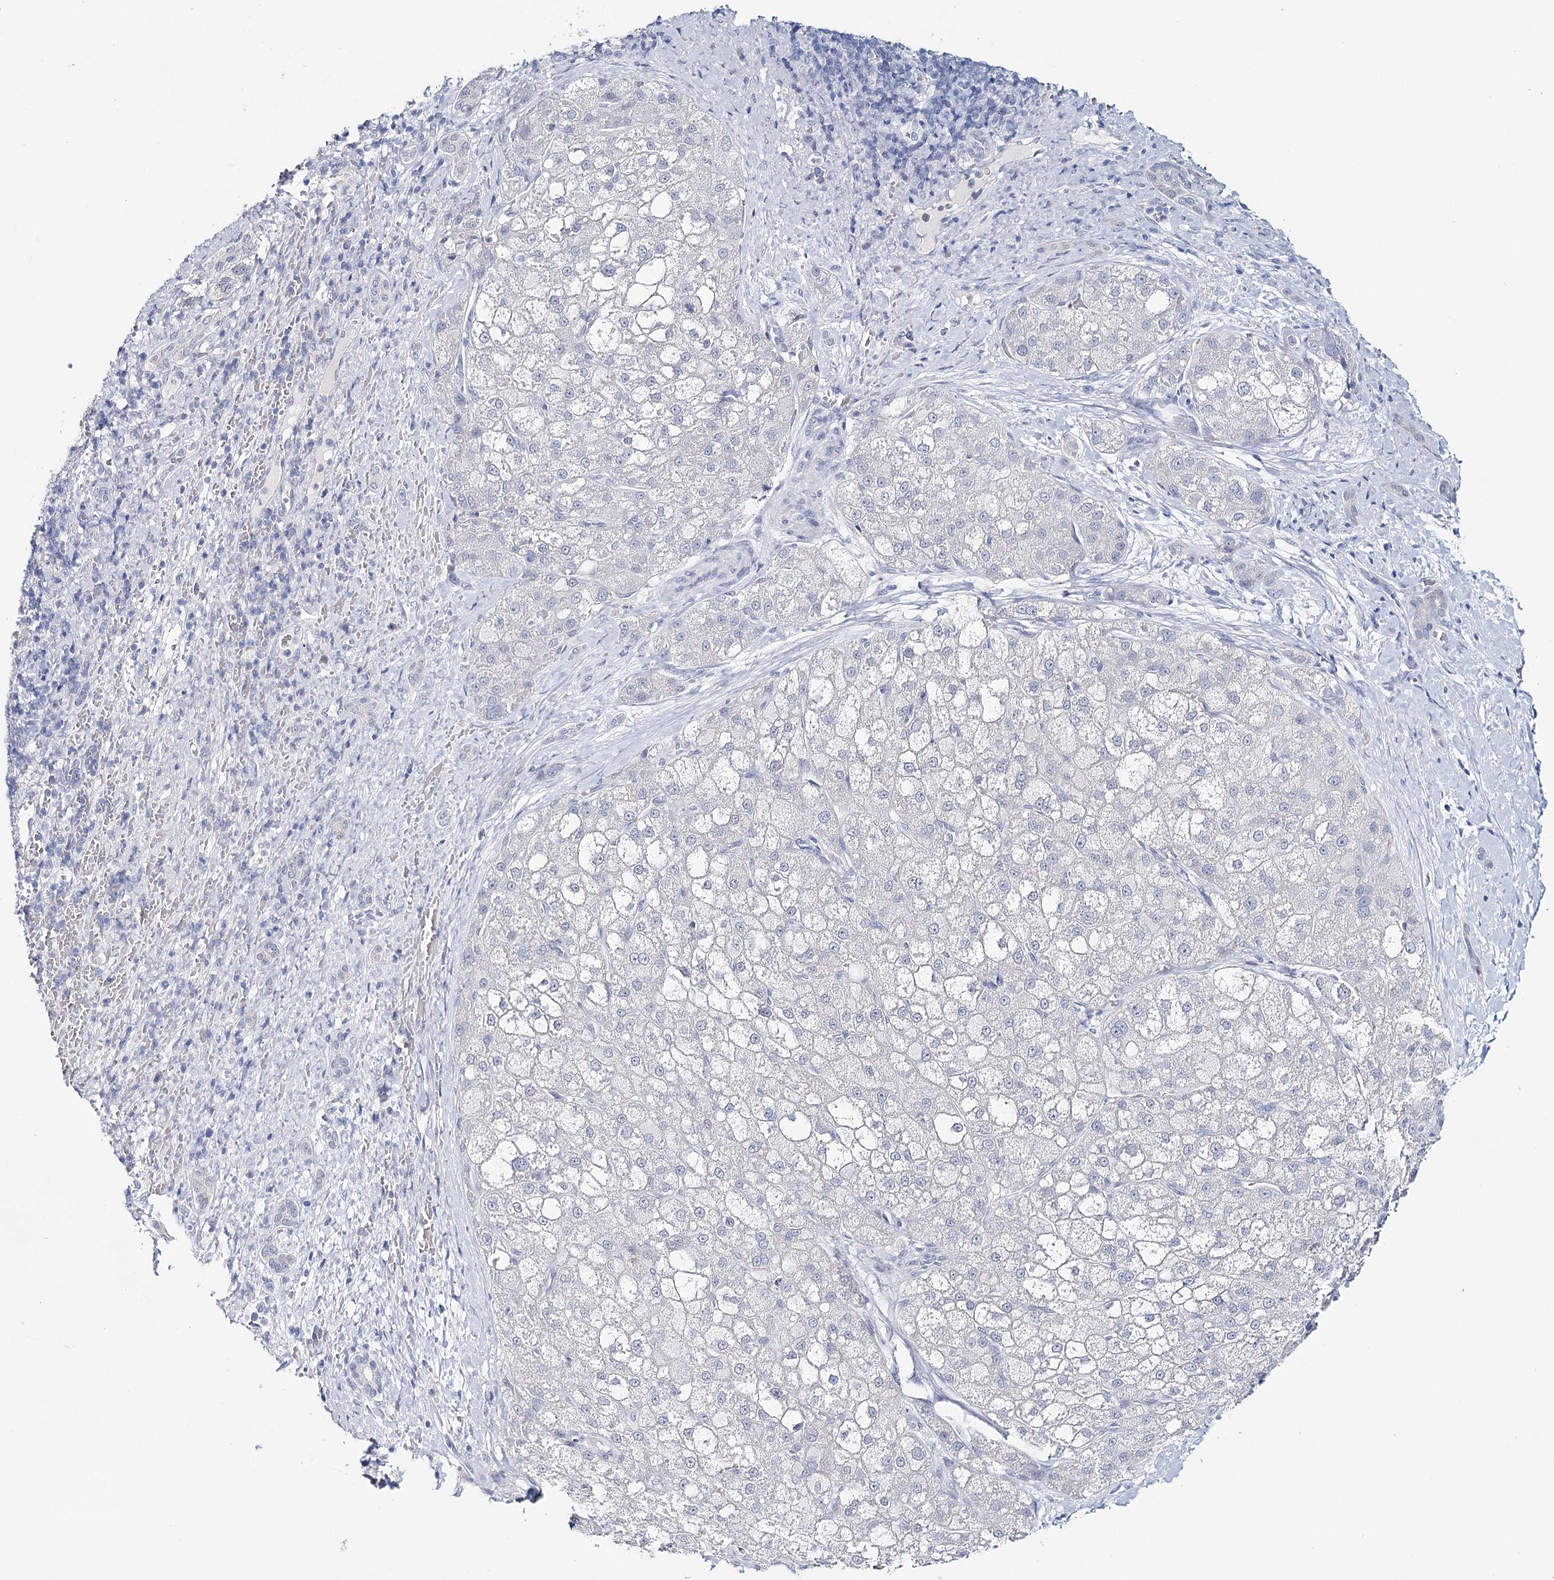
{"staining": {"intensity": "negative", "quantity": "none", "location": "none"}, "tissue": "liver cancer", "cell_type": "Tumor cells", "image_type": "cancer", "snomed": [{"axis": "morphology", "description": "Normal tissue, NOS"}, {"axis": "morphology", "description": "Carcinoma, Hepatocellular, NOS"}, {"axis": "topography", "description": "Liver"}], "caption": "Photomicrograph shows no protein positivity in tumor cells of liver hepatocellular carcinoma tissue. (DAB (3,3'-diaminobenzidine) immunohistochemistry (IHC) visualized using brightfield microscopy, high magnification).", "gene": "HSPA4L", "patient": {"sex": "male", "age": 57}}